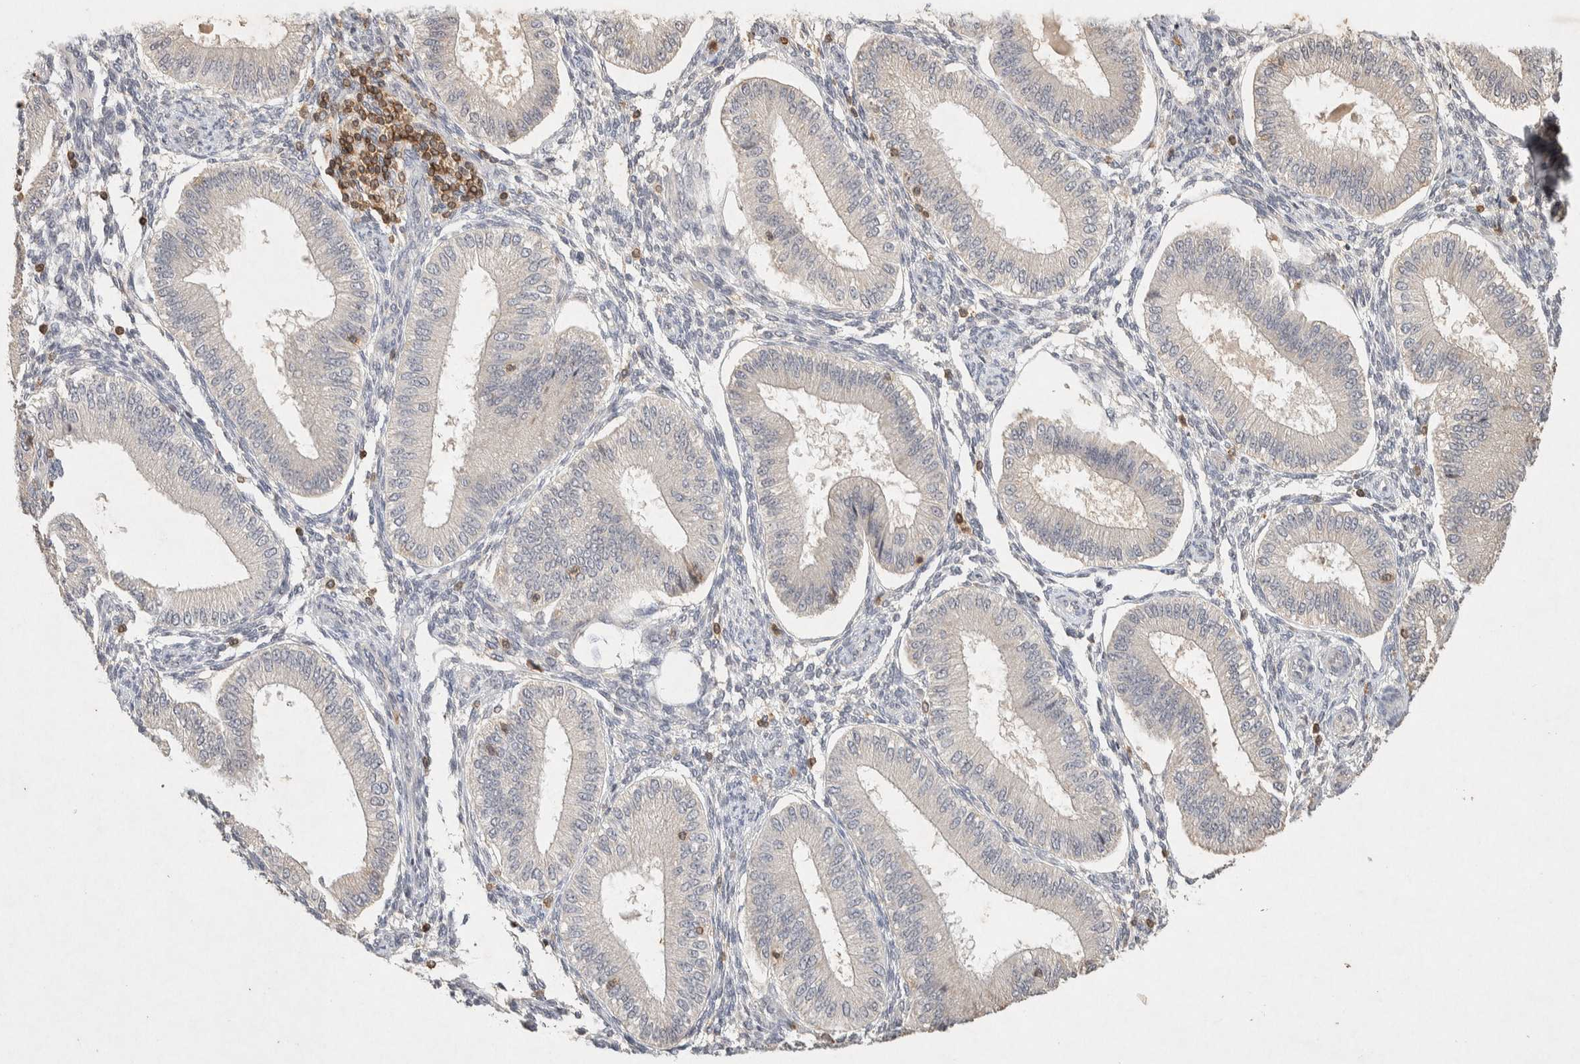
{"staining": {"intensity": "negative", "quantity": "none", "location": "none"}, "tissue": "endometrium", "cell_type": "Cells in endometrial stroma", "image_type": "normal", "snomed": [{"axis": "morphology", "description": "Normal tissue, NOS"}, {"axis": "topography", "description": "Endometrium"}], "caption": "Photomicrograph shows no significant protein staining in cells in endometrial stroma of unremarkable endometrium.", "gene": "RAC2", "patient": {"sex": "female", "age": 39}}